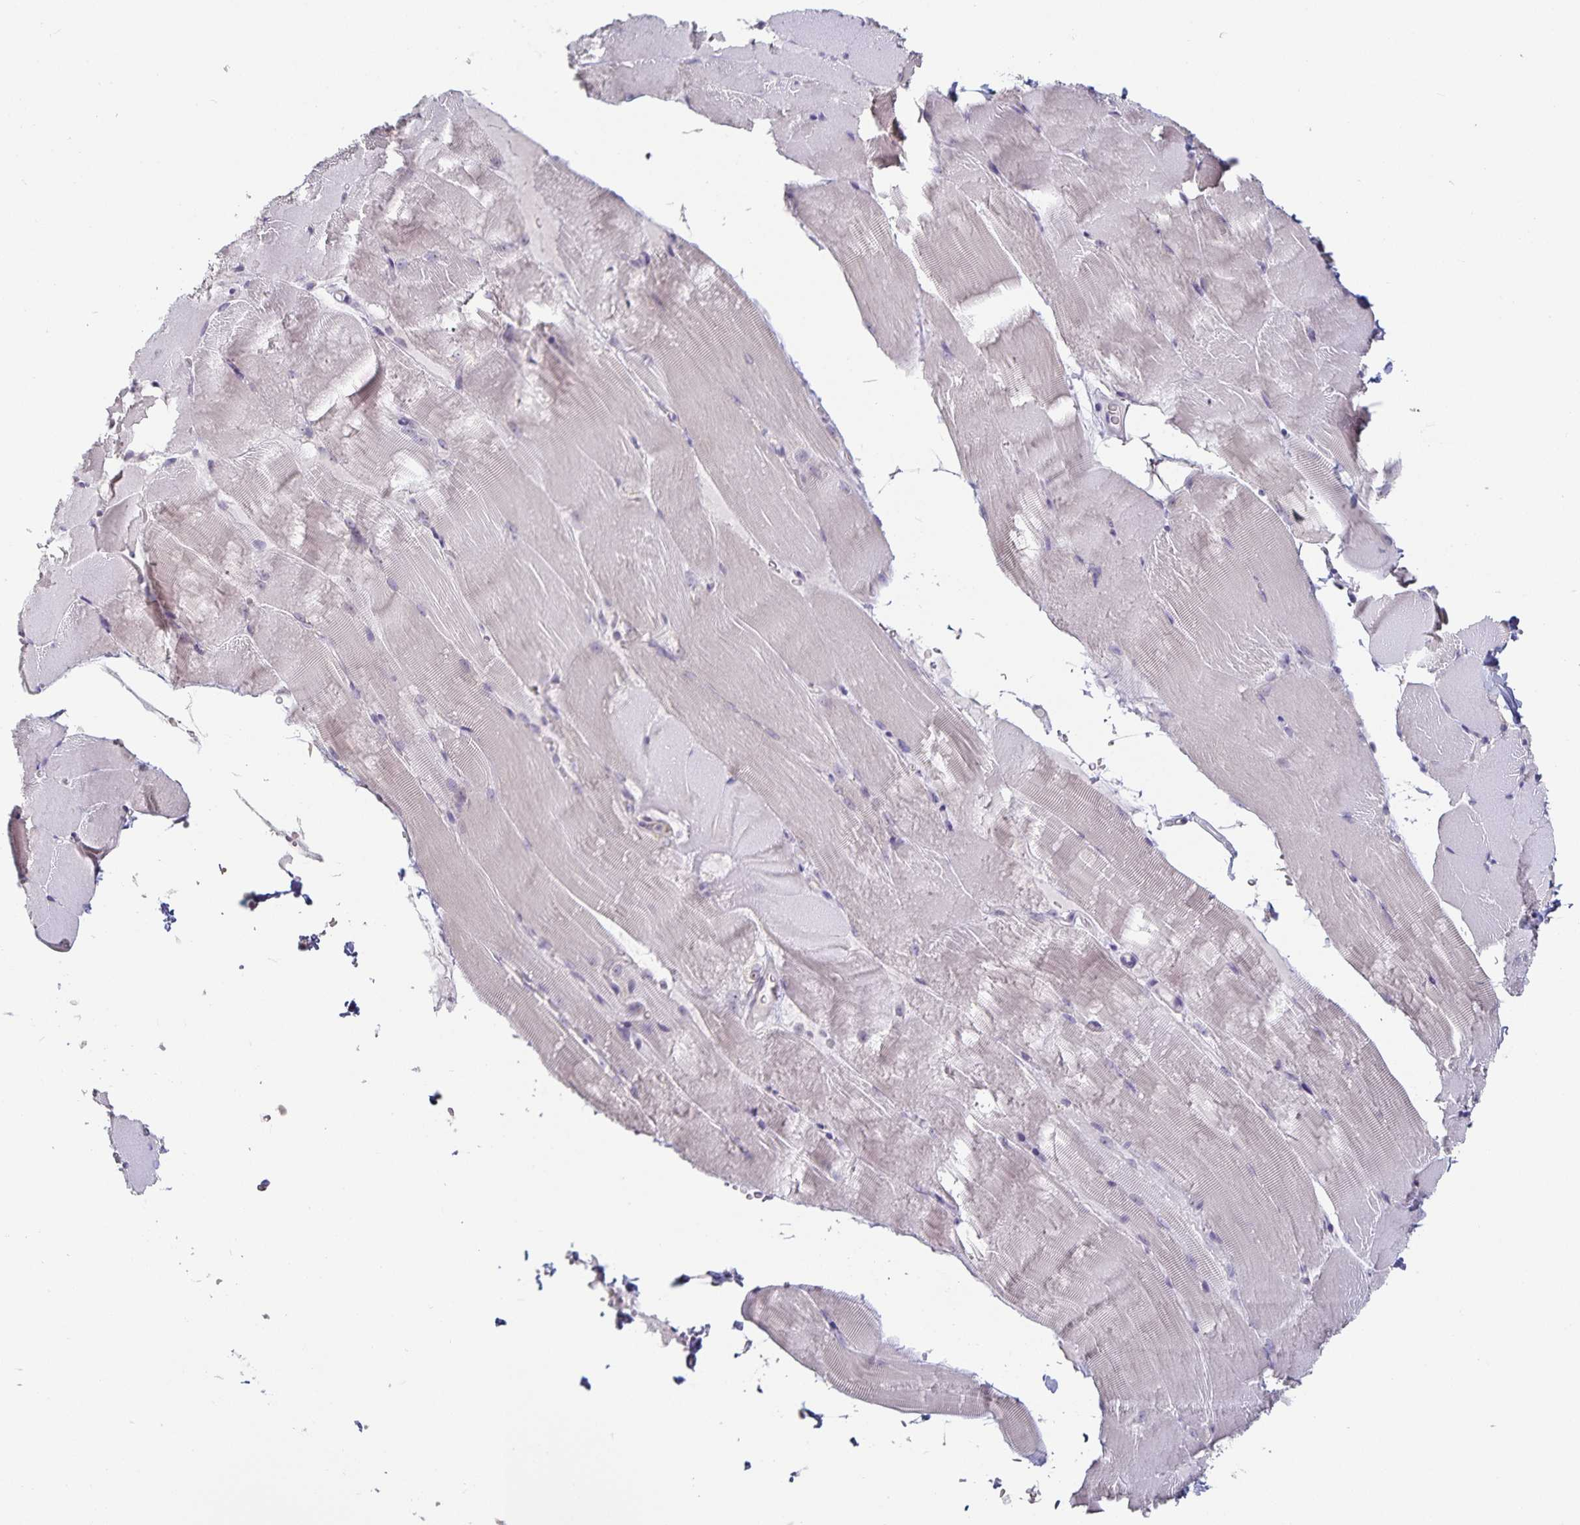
{"staining": {"intensity": "negative", "quantity": "none", "location": "none"}, "tissue": "skeletal muscle", "cell_type": "Myocytes", "image_type": "normal", "snomed": [{"axis": "morphology", "description": "Normal tissue, NOS"}, {"axis": "topography", "description": "Skeletal muscle"}], "caption": "This is an IHC image of benign human skeletal muscle. There is no staining in myocytes.", "gene": "DNAH9", "patient": {"sex": "female", "age": 37}}